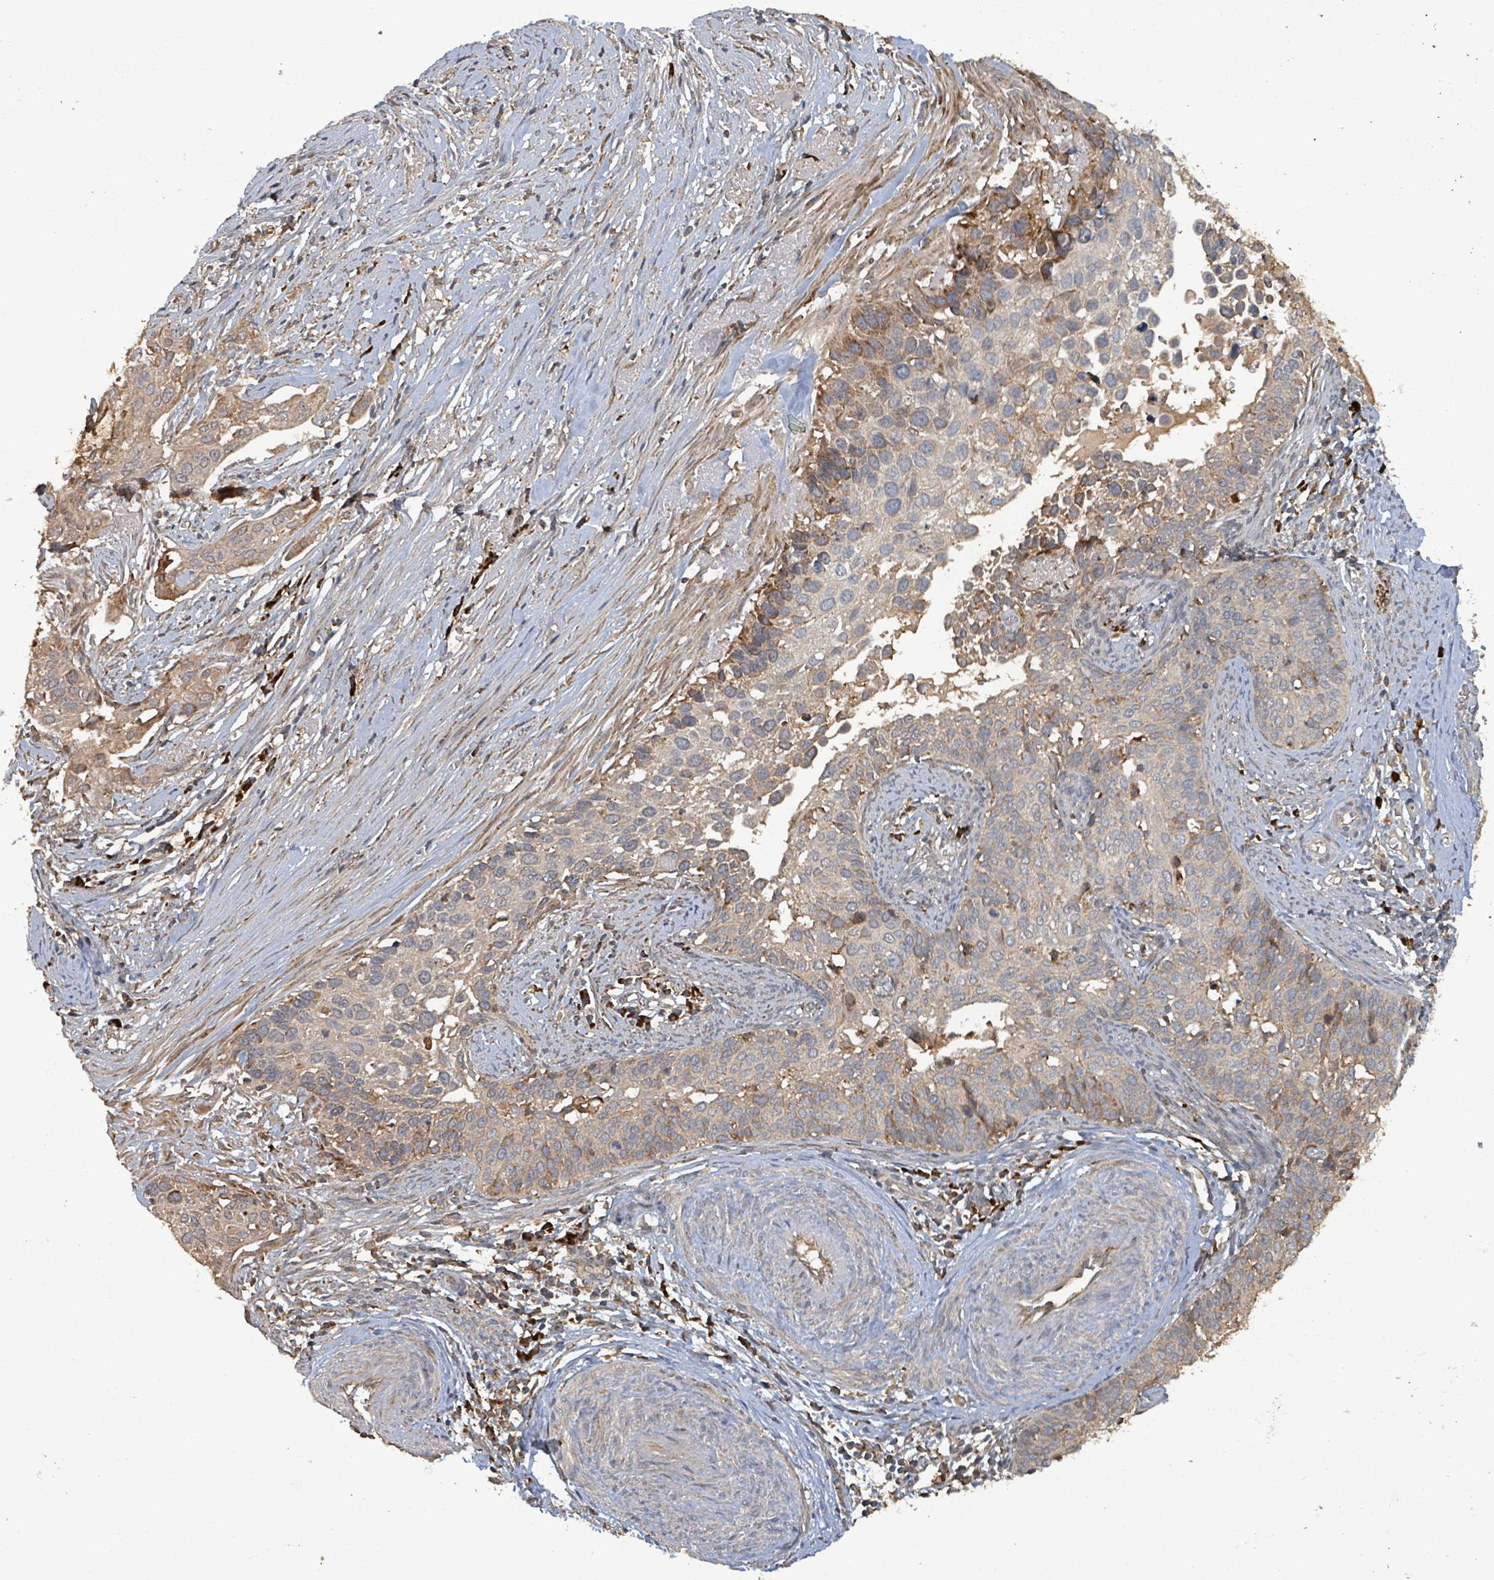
{"staining": {"intensity": "moderate", "quantity": "<25%", "location": "cytoplasmic/membranous"}, "tissue": "cervical cancer", "cell_type": "Tumor cells", "image_type": "cancer", "snomed": [{"axis": "morphology", "description": "Squamous cell carcinoma, NOS"}, {"axis": "topography", "description": "Cervix"}], "caption": "IHC (DAB) staining of human cervical squamous cell carcinoma exhibits moderate cytoplasmic/membranous protein positivity in about <25% of tumor cells.", "gene": "STARD4", "patient": {"sex": "female", "age": 44}}